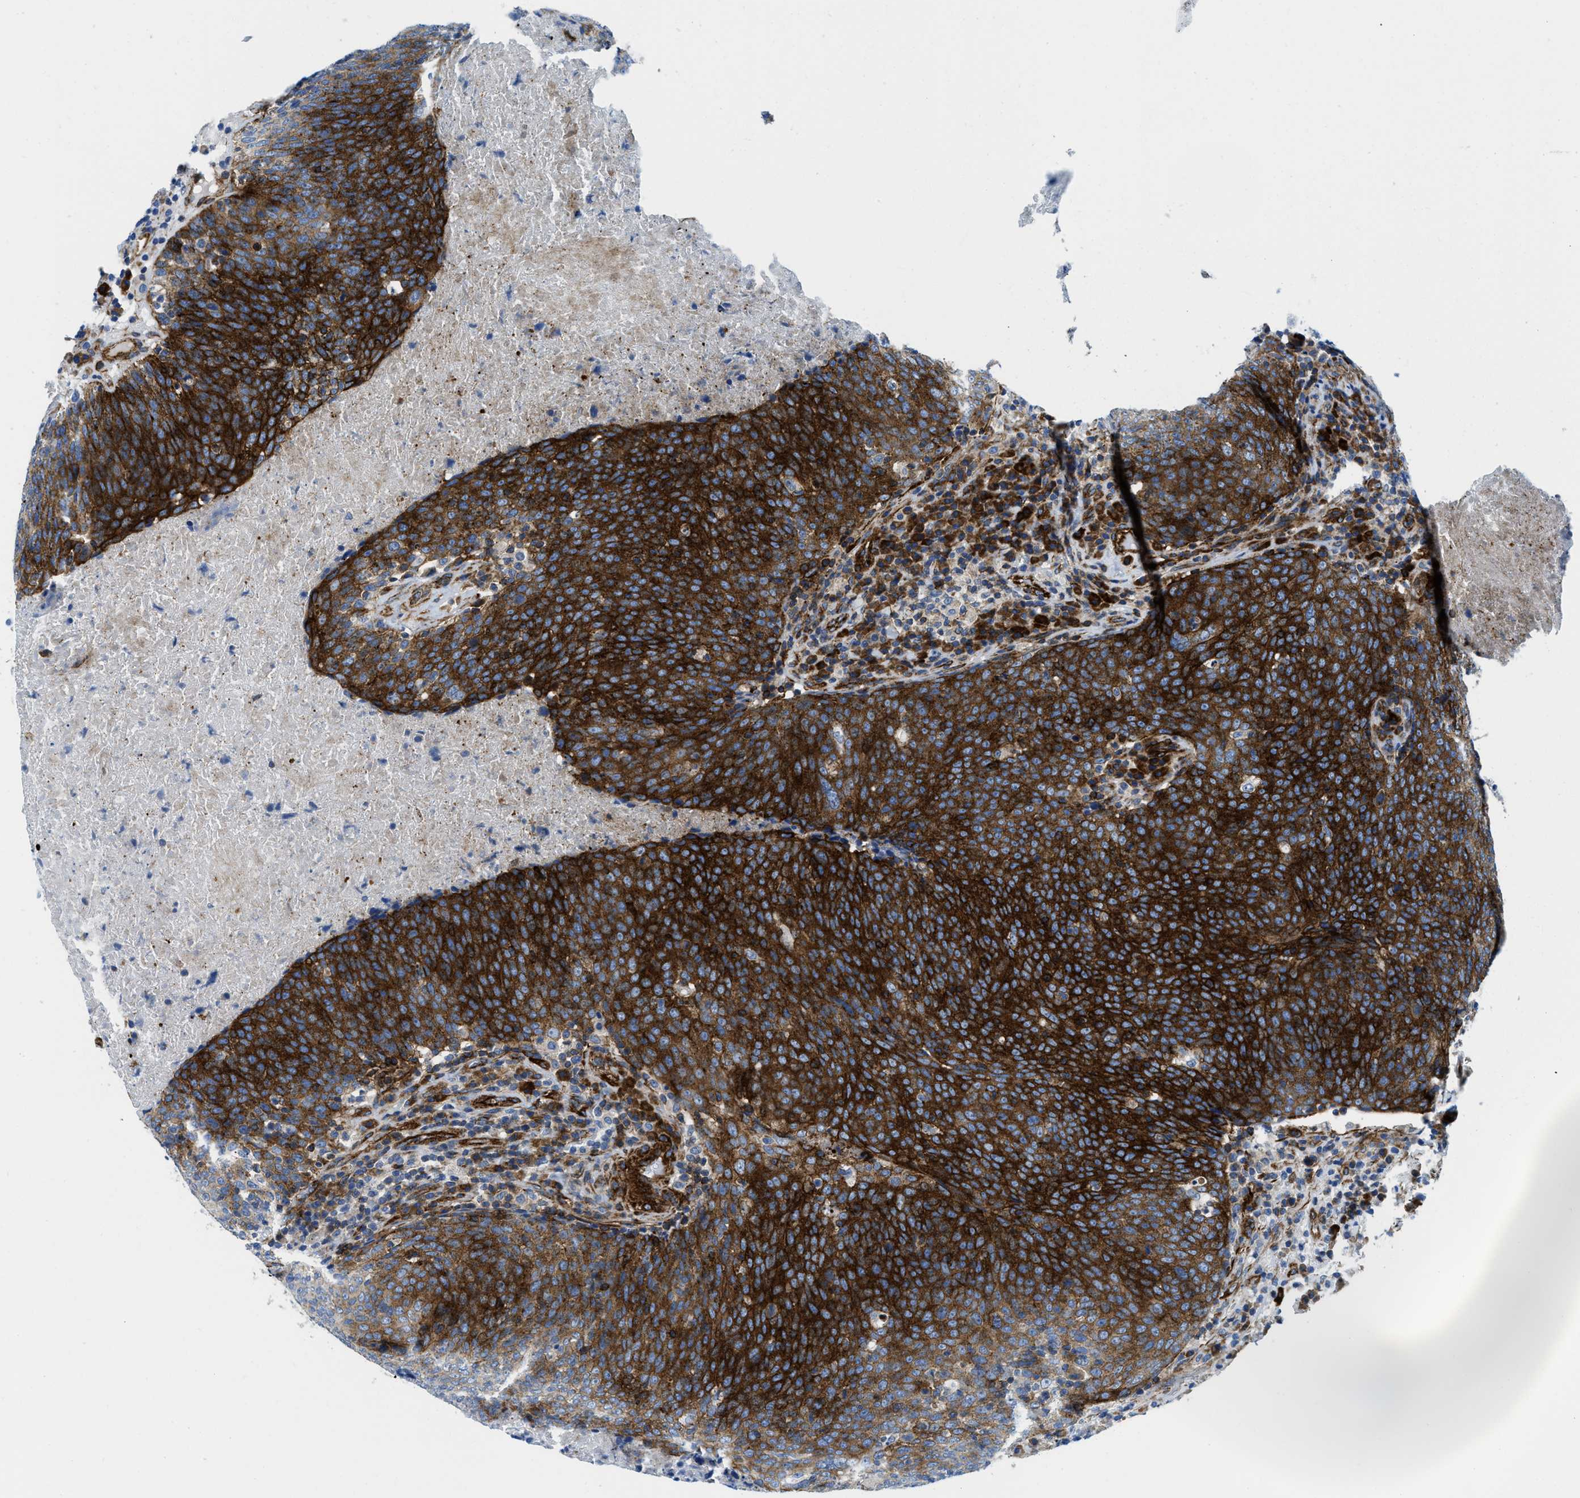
{"staining": {"intensity": "strong", "quantity": ">75%", "location": "cytoplasmic/membranous"}, "tissue": "head and neck cancer", "cell_type": "Tumor cells", "image_type": "cancer", "snomed": [{"axis": "morphology", "description": "Squamous cell carcinoma, NOS"}, {"axis": "morphology", "description": "Squamous cell carcinoma, metastatic, NOS"}, {"axis": "topography", "description": "Lymph node"}, {"axis": "topography", "description": "Head-Neck"}], "caption": "Human head and neck squamous cell carcinoma stained with a protein marker demonstrates strong staining in tumor cells.", "gene": "CUTA", "patient": {"sex": "male", "age": 62}}